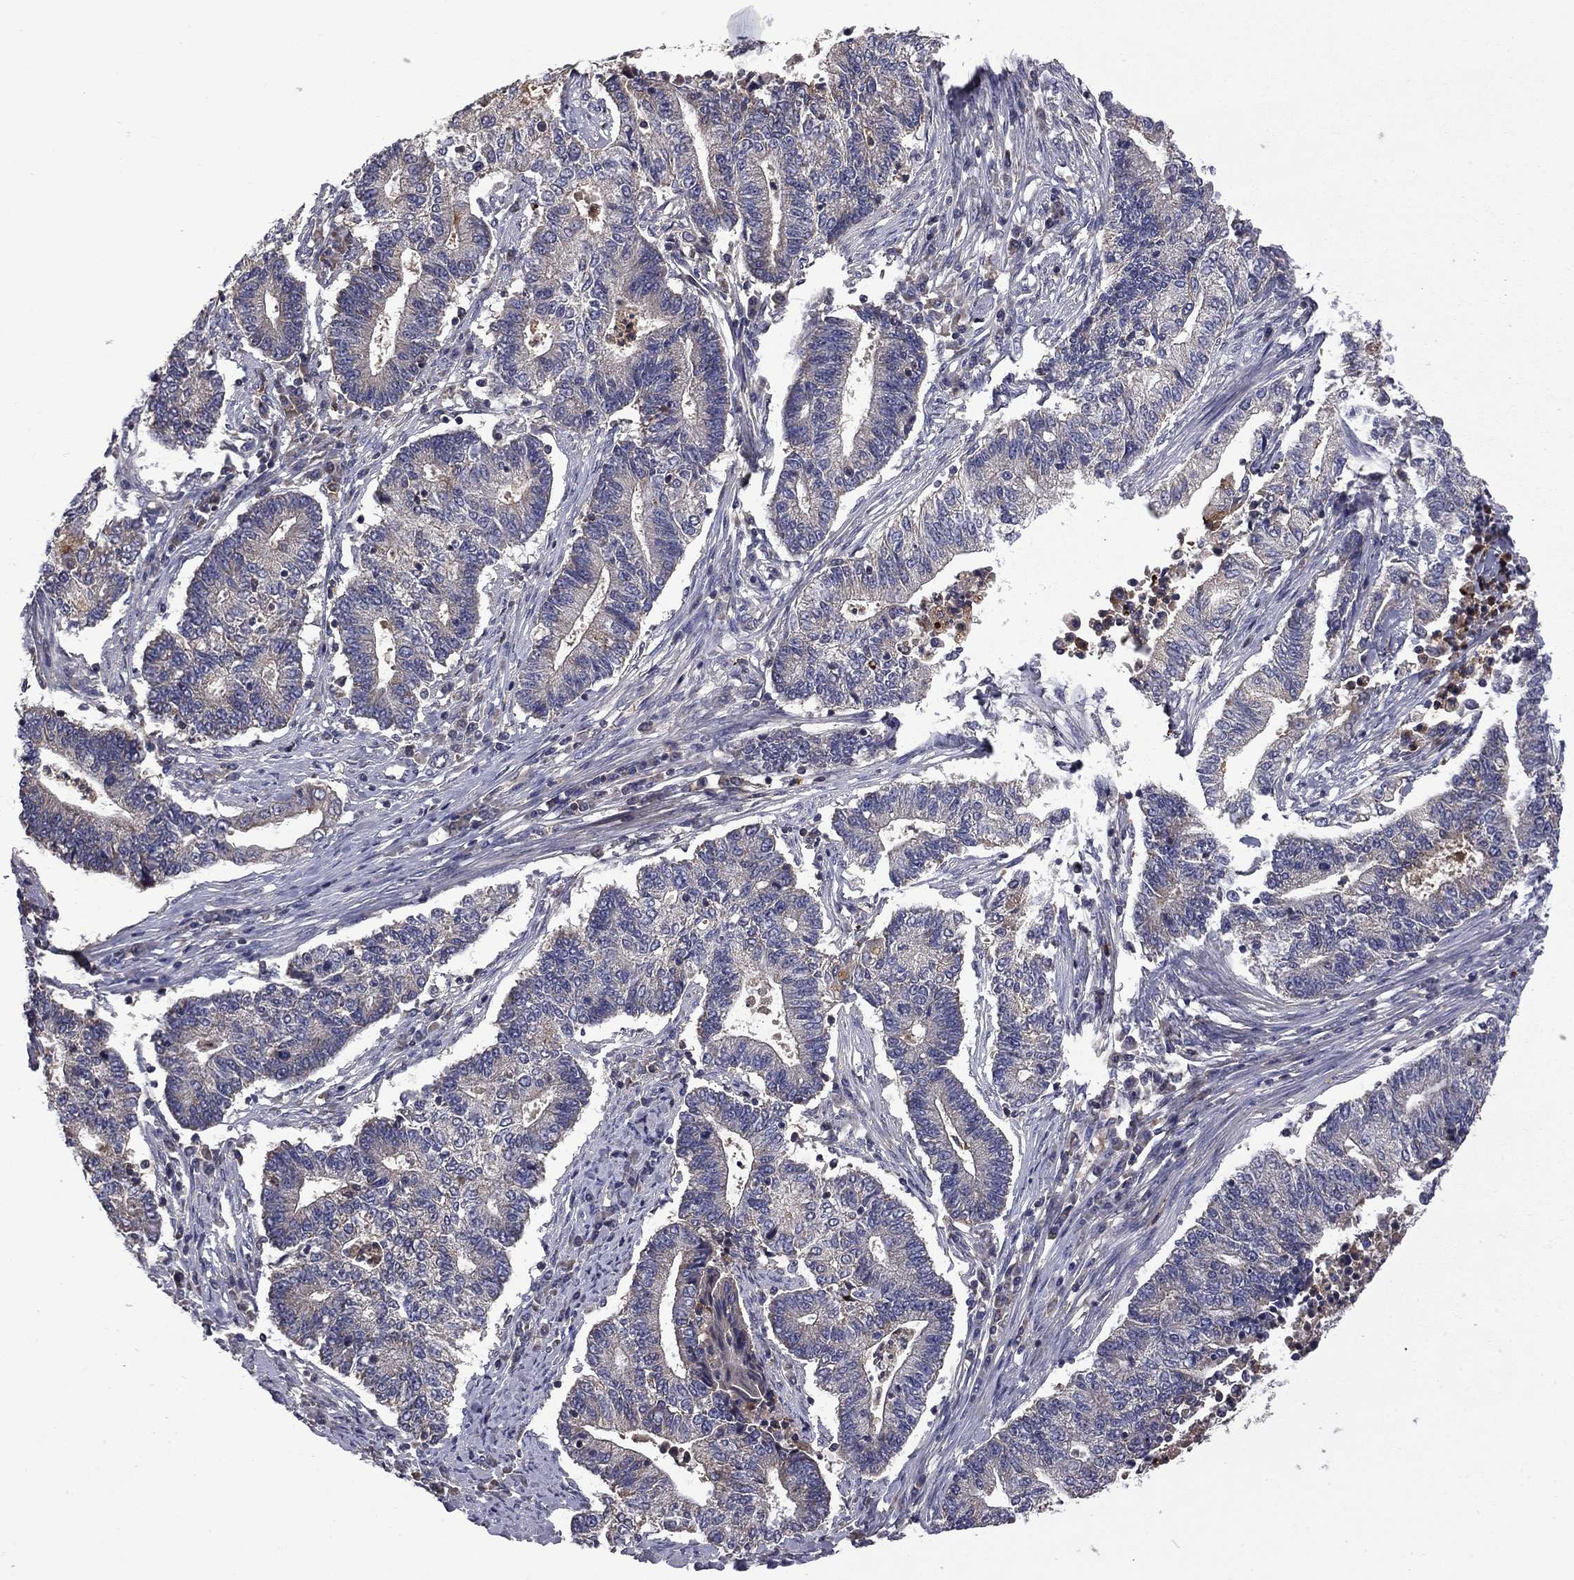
{"staining": {"intensity": "negative", "quantity": "none", "location": "none"}, "tissue": "endometrial cancer", "cell_type": "Tumor cells", "image_type": "cancer", "snomed": [{"axis": "morphology", "description": "Adenocarcinoma, NOS"}, {"axis": "topography", "description": "Uterus"}, {"axis": "topography", "description": "Endometrium"}], "caption": "The photomicrograph displays no staining of tumor cells in endometrial cancer. (Brightfield microscopy of DAB (3,3'-diaminobenzidine) immunohistochemistry at high magnification).", "gene": "CEACAM7", "patient": {"sex": "female", "age": 54}}